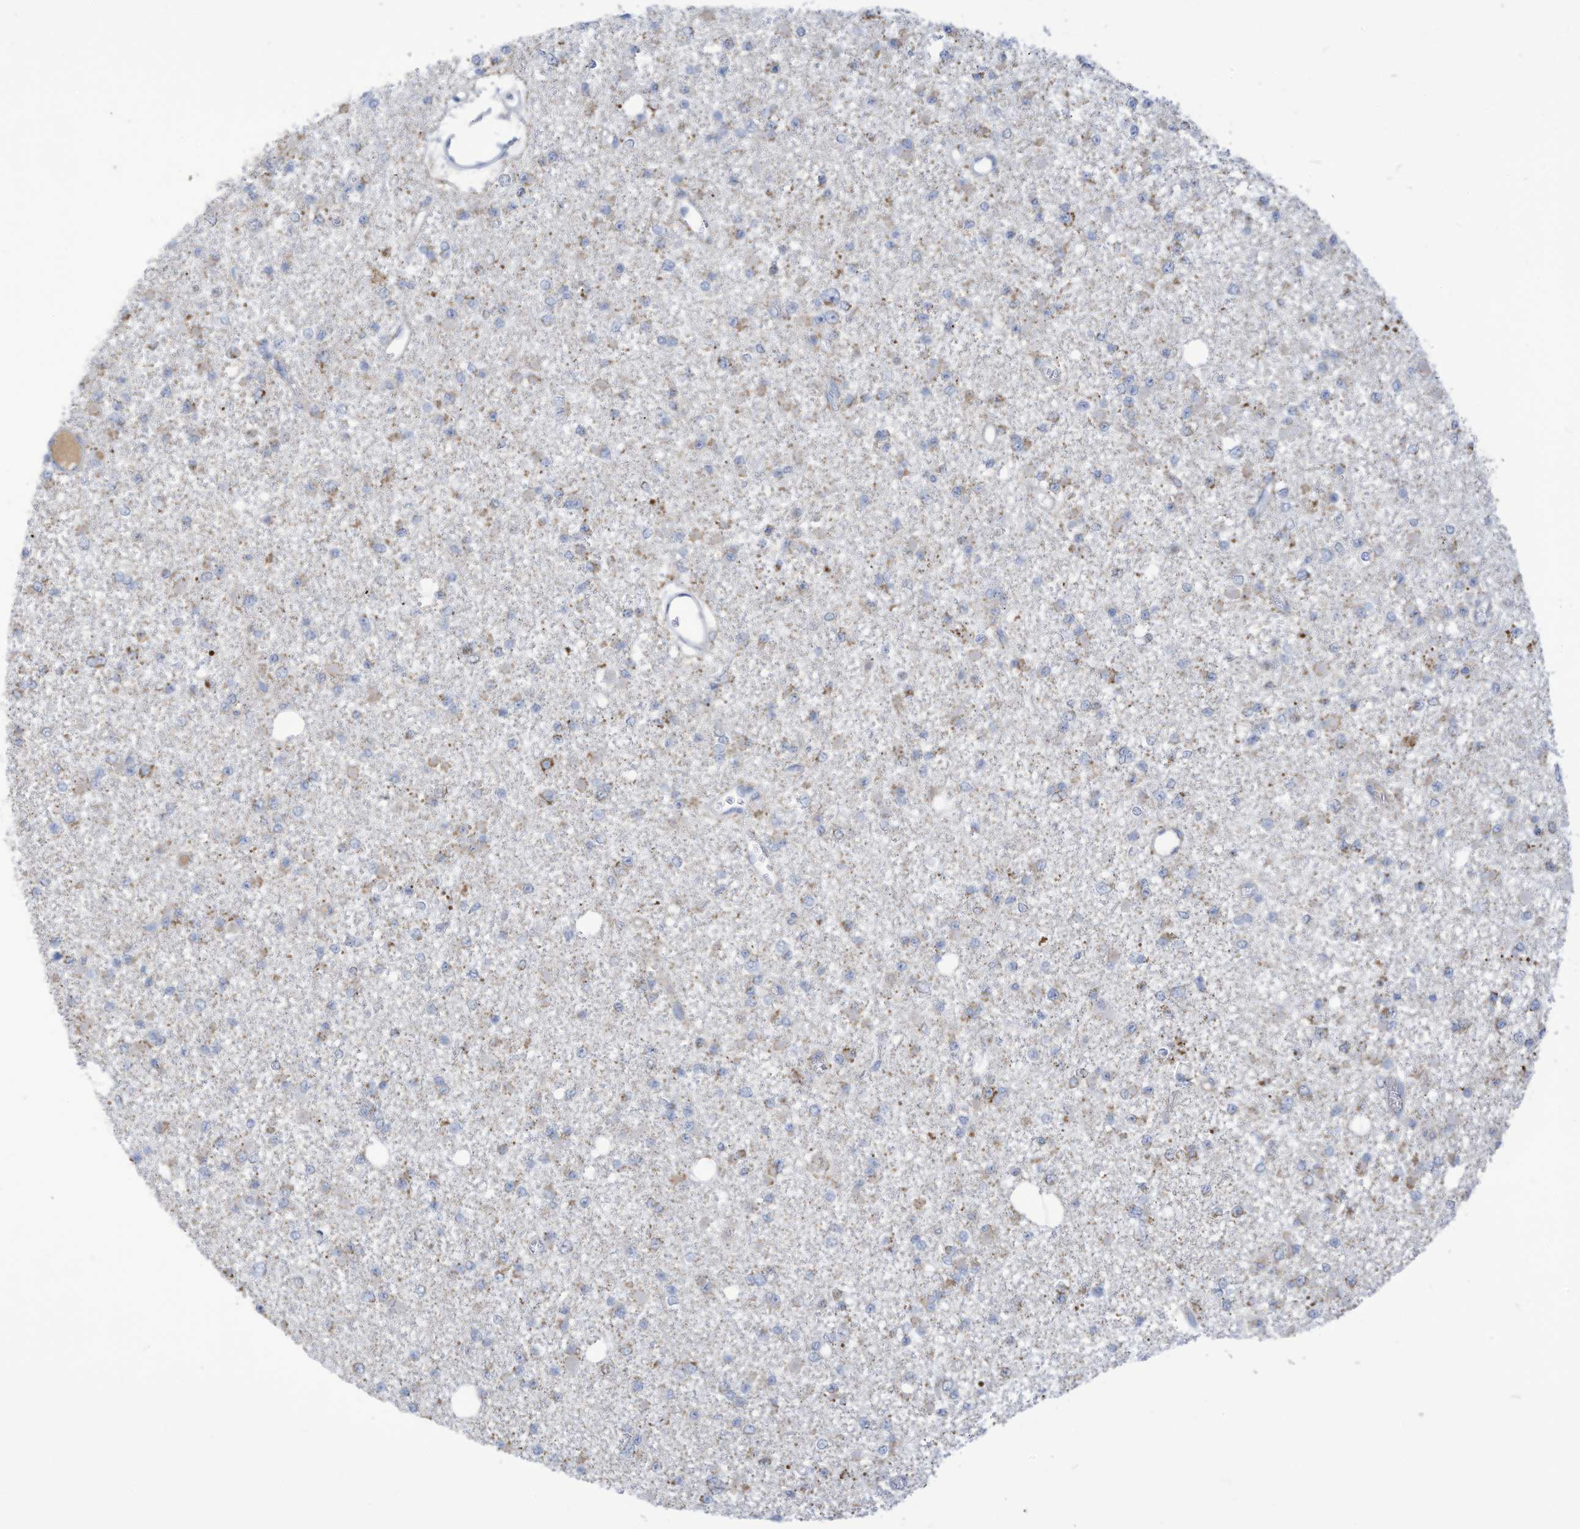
{"staining": {"intensity": "negative", "quantity": "none", "location": "none"}, "tissue": "glioma", "cell_type": "Tumor cells", "image_type": "cancer", "snomed": [{"axis": "morphology", "description": "Glioma, malignant, Low grade"}, {"axis": "topography", "description": "Brain"}], "caption": "High magnification brightfield microscopy of glioma stained with DAB (brown) and counterstained with hematoxylin (blue): tumor cells show no significant positivity.", "gene": "NLN", "patient": {"sex": "female", "age": 22}}